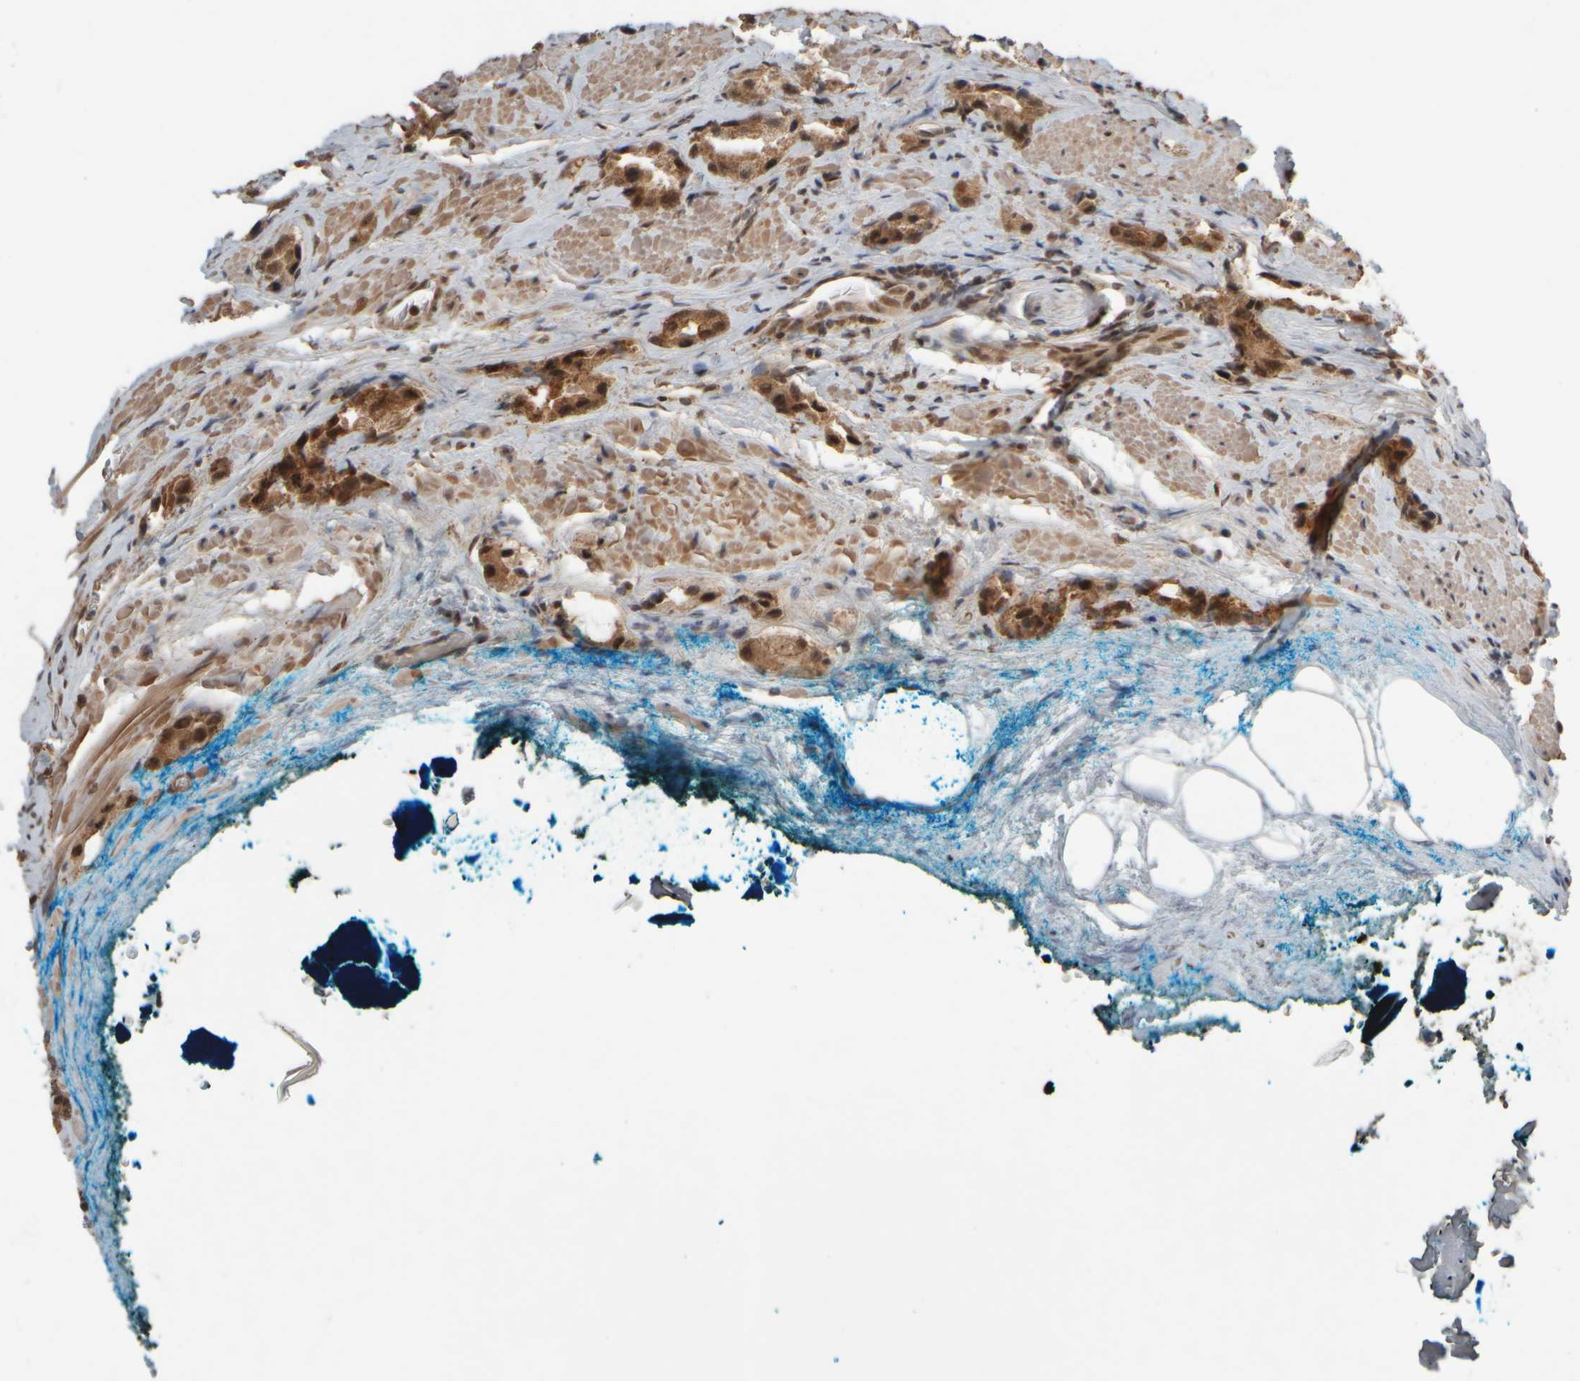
{"staining": {"intensity": "strong", "quantity": ">75%", "location": "cytoplasmic/membranous"}, "tissue": "prostate cancer", "cell_type": "Tumor cells", "image_type": "cancer", "snomed": [{"axis": "morphology", "description": "Adenocarcinoma, High grade"}, {"axis": "topography", "description": "Prostate"}], "caption": "Brown immunohistochemical staining in high-grade adenocarcinoma (prostate) displays strong cytoplasmic/membranous expression in about >75% of tumor cells.", "gene": "SYNRG", "patient": {"sex": "male", "age": 63}}